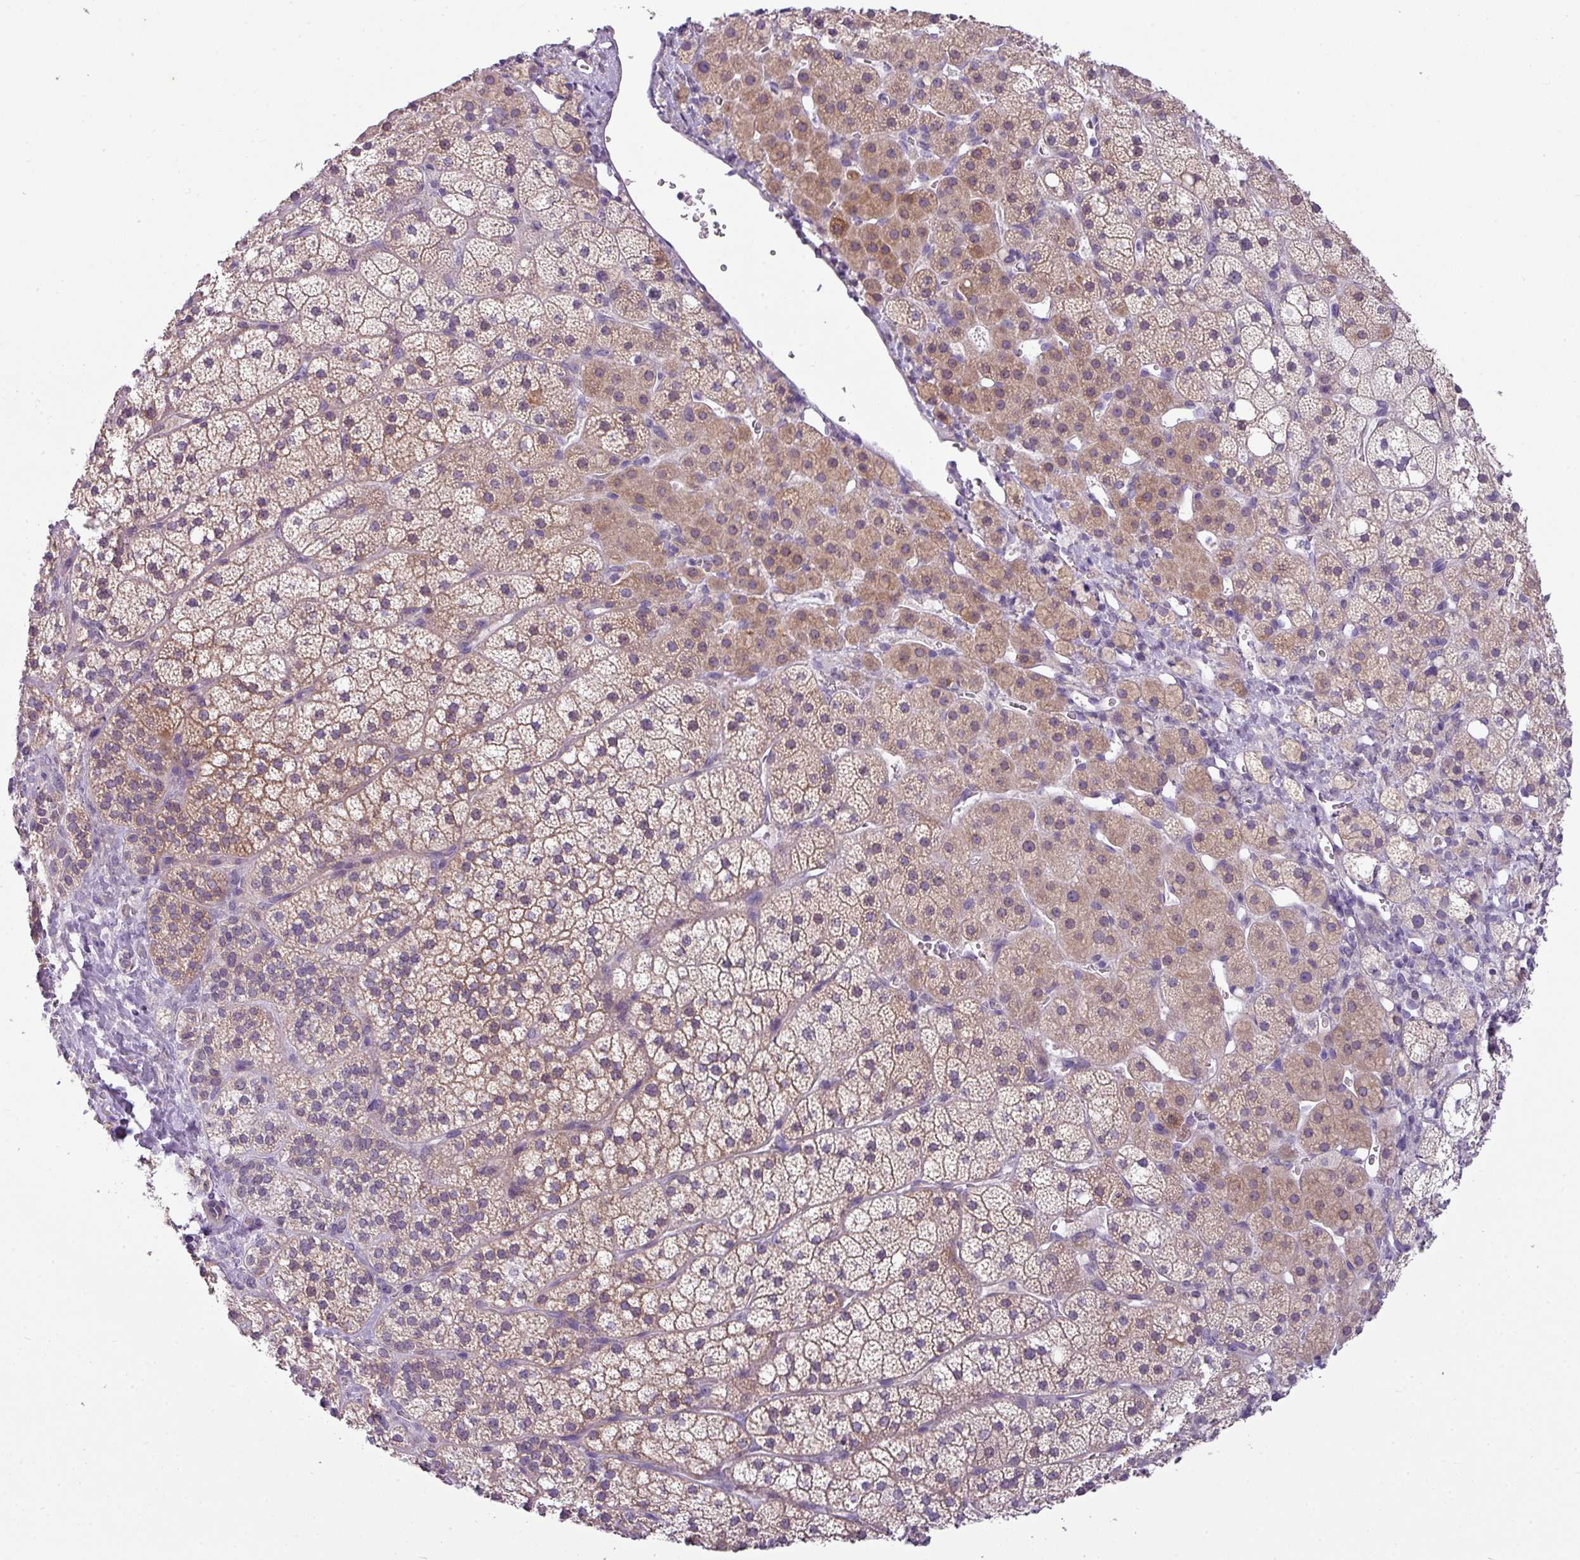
{"staining": {"intensity": "moderate", "quantity": ">75%", "location": "cytoplasmic/membranous"}, "tissue": "adrenal gland", "cell_type": "Glandular cells", "image_type": "normal", "snomed": [{"axis": "morphology", "description": "Normal tissue, NOS"}, {"axis": "topography", "description": "Adrenal gland"}], "caption": "Brown immunohistochemical staining in benign adrenal gland displays moderate cytoplasmic/membranous staining in about >75% of glandular cells. The protein of interest is shown in brown color, while the nuclei are stained blue.", "gene": "TOR1AIP2", "patient": {"sex": "male", "age": 53}}